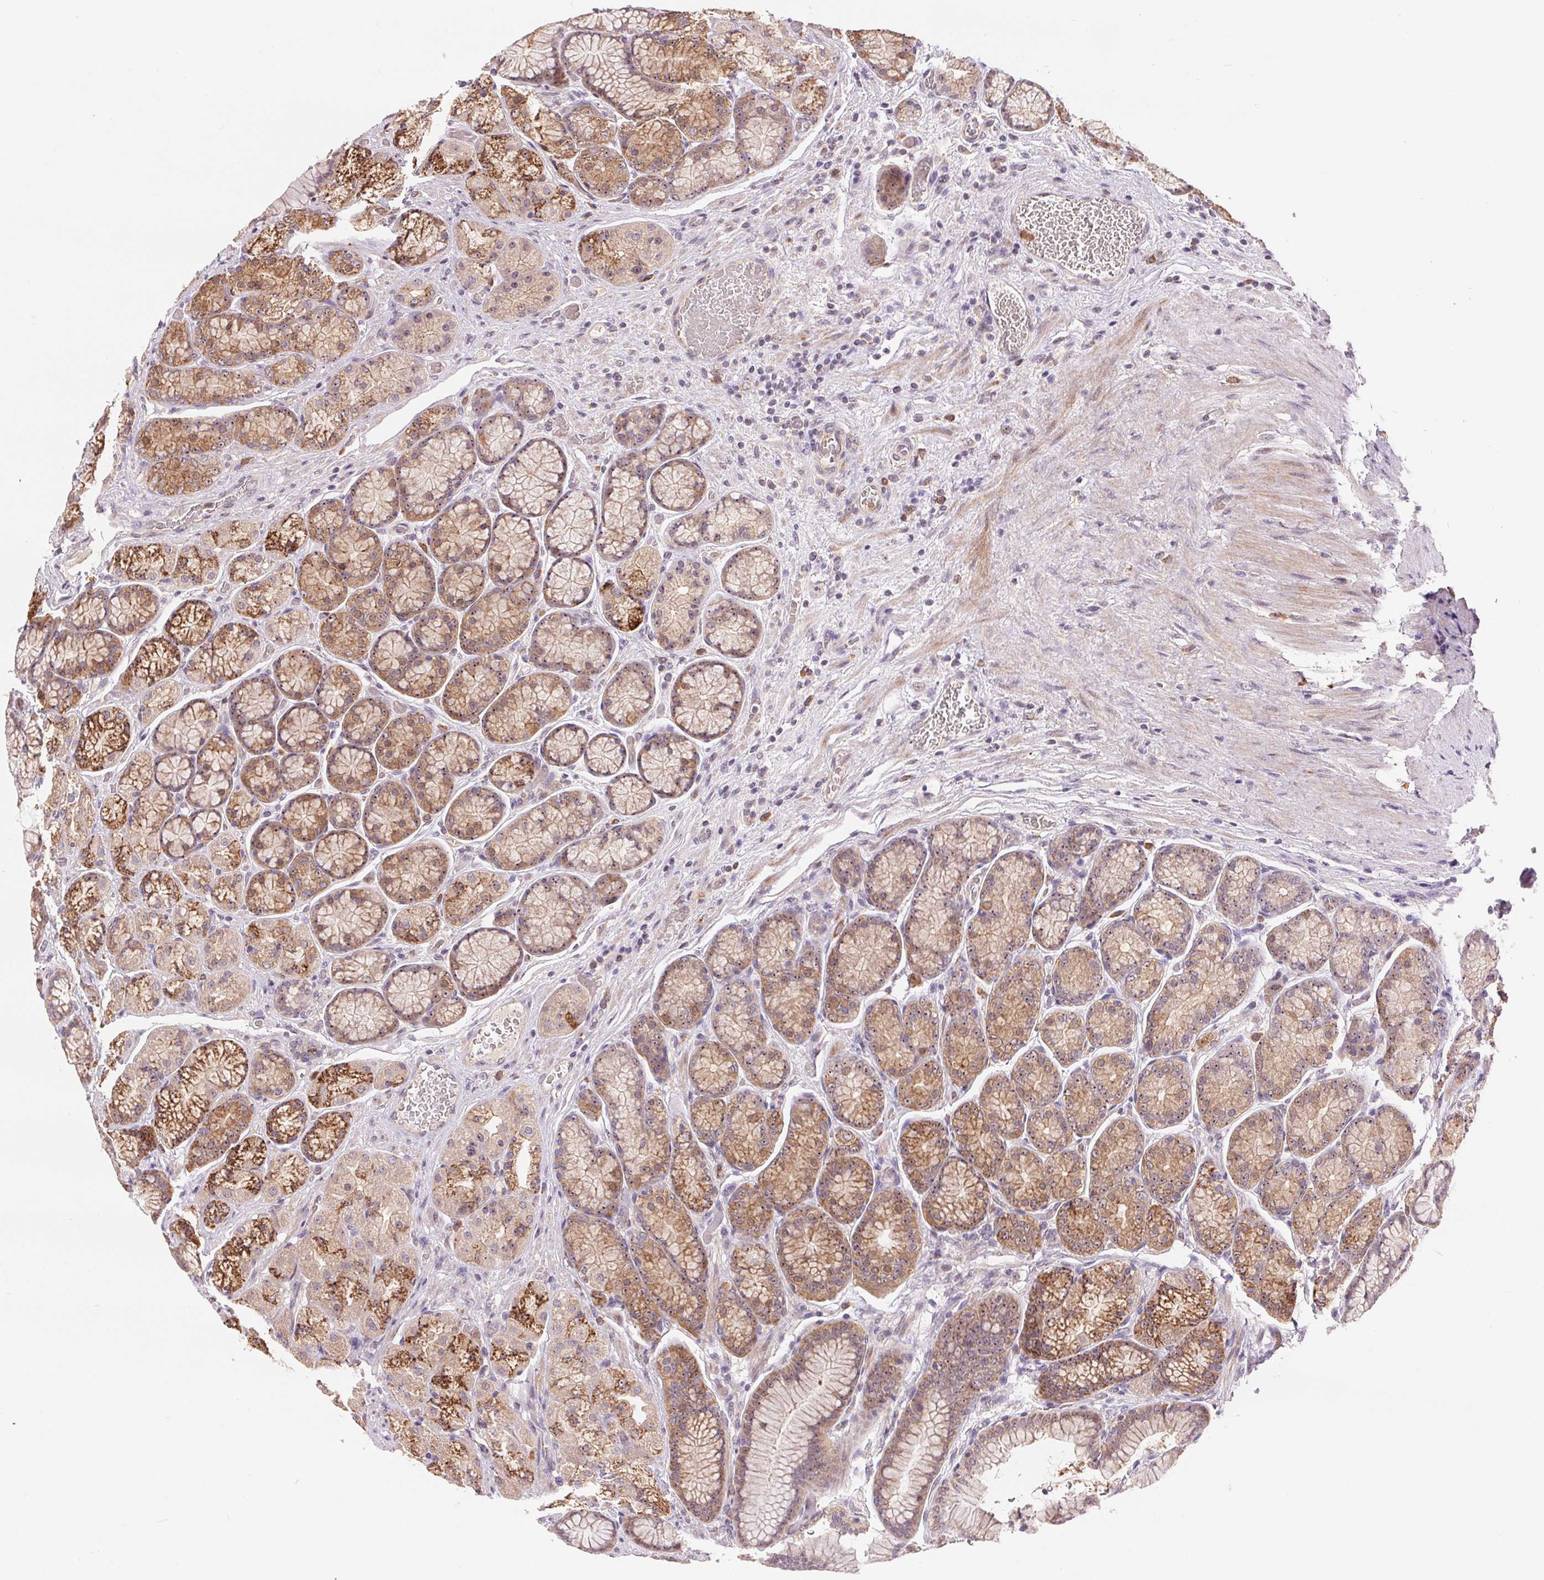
{"staining": {"intensity": "moderate", "quantity": ">75%", "location": "cytoplasmic/membranous"}, "tissue": "stomach", "cell_type": "Glandular cells", "image_type": "normal", "snomed": [{"axis": "morphology", "description": "Normal tissue, NOS"}, {"axis": "morphology", "description": "Adenocarcinoma, NOS"}, {"axis": "morphology", "description": "Adenocarcinoma, High grade"}, {"axis": "topography", "description": "Stomach, upper"}, {"axis": "topography", "description": "Stomach"}], "caption": "Immunohistochemical staining of unremarkable stomach exhibits medium levels of moderate cytoplasmic/membranous positivity in about >75% of glandular cells.", "gene": "RANBP3L", "patient": {"sex": "female", "age": 65}}